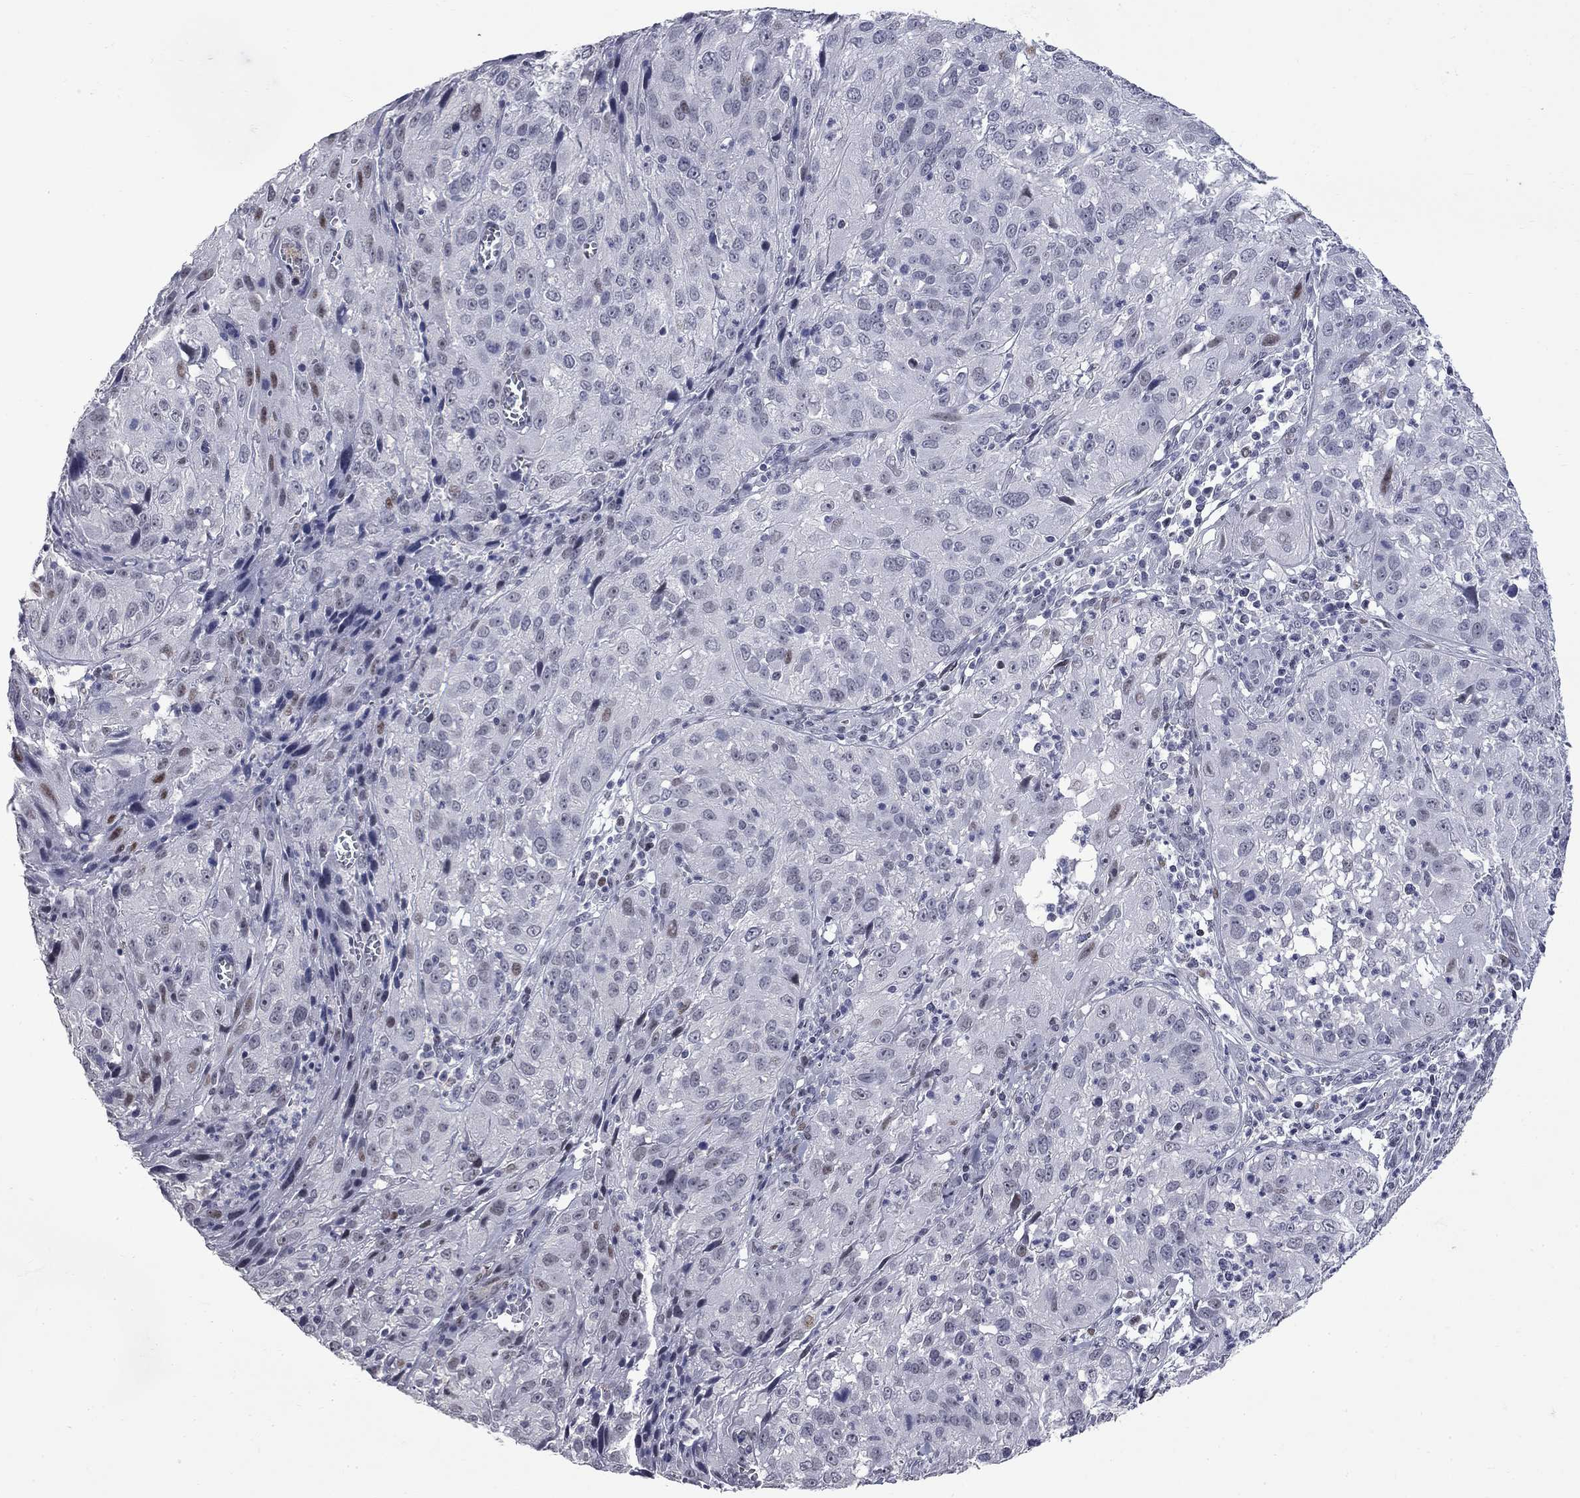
{"staining": {"intensity": "weak", "quantity": "<25%", "location": "nuclear"}, "tissue": "cervical cancer", "cell_type": "Tumor cells", "image_type": "cancer", "snomed": [{"axis": "morphology", "description": "Squamous cell carcinoma, NOS"}, {"axis": "topography", "description": "Cervix"}], "caption": "Cervical cancer was stained to show a protein in brown. There is no significant staining in tumor cells.", "gene": "ZNF154", "patient": {"sex": "female", "age": 32}}